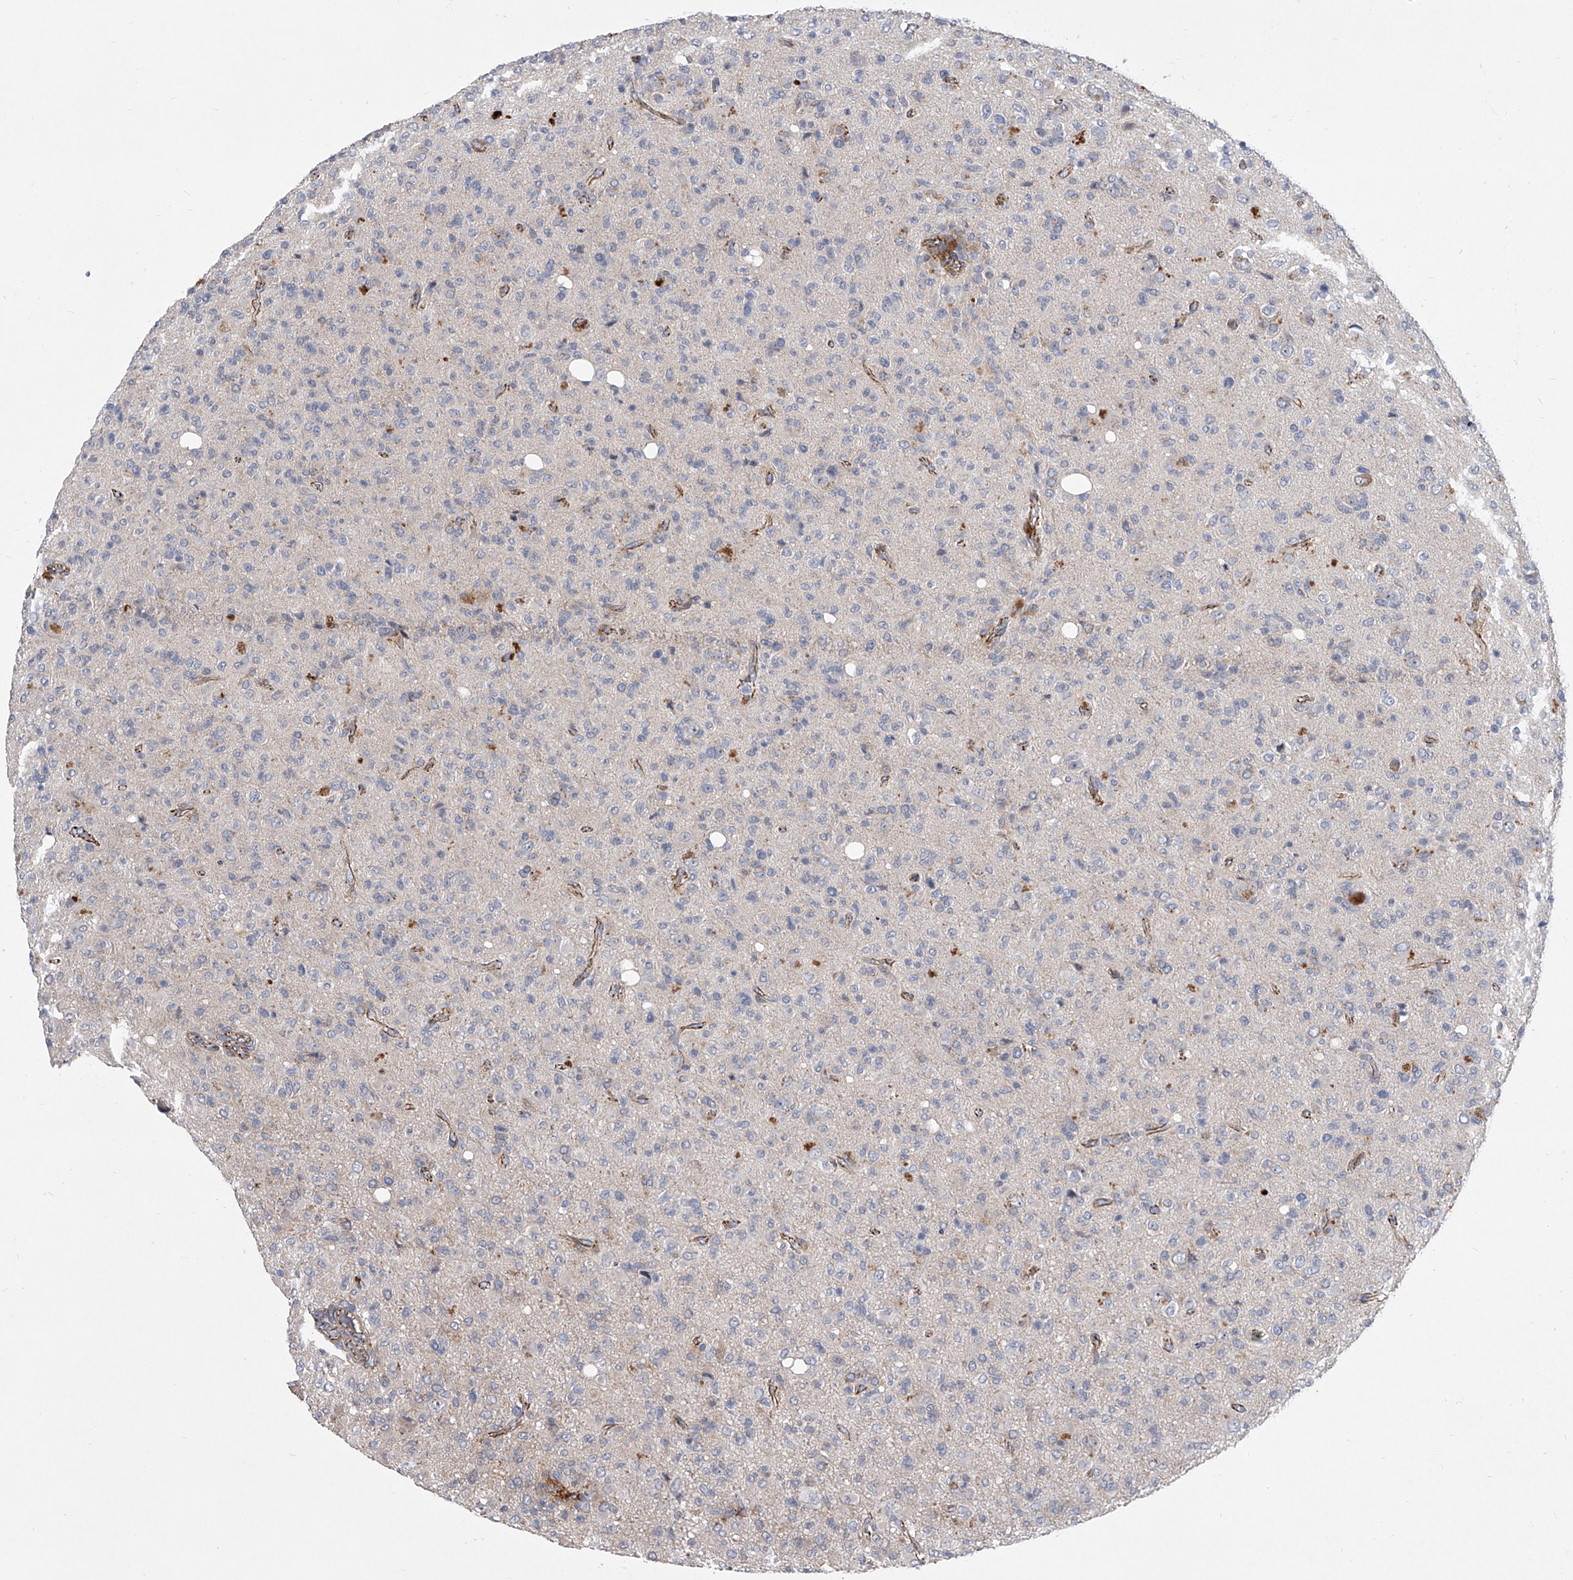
{"staining": {"intensity": "negative", "quantity": "none", "location": "none"}, "tissue": "glioma", "cell_type": "Tumor cells", "image_type": "cancer", "snomed": [{"axis": "morphology", "description": "Glioma, malignant, High grade"}, {"axis": "topography", "description": "Brain"}], "caption": "A photomicrograph of human malignant glioma (high-grade) is negative for staining in tumor cells.", "gene": "MINDY4", "patient": {"sex": "female", "age": 57}}